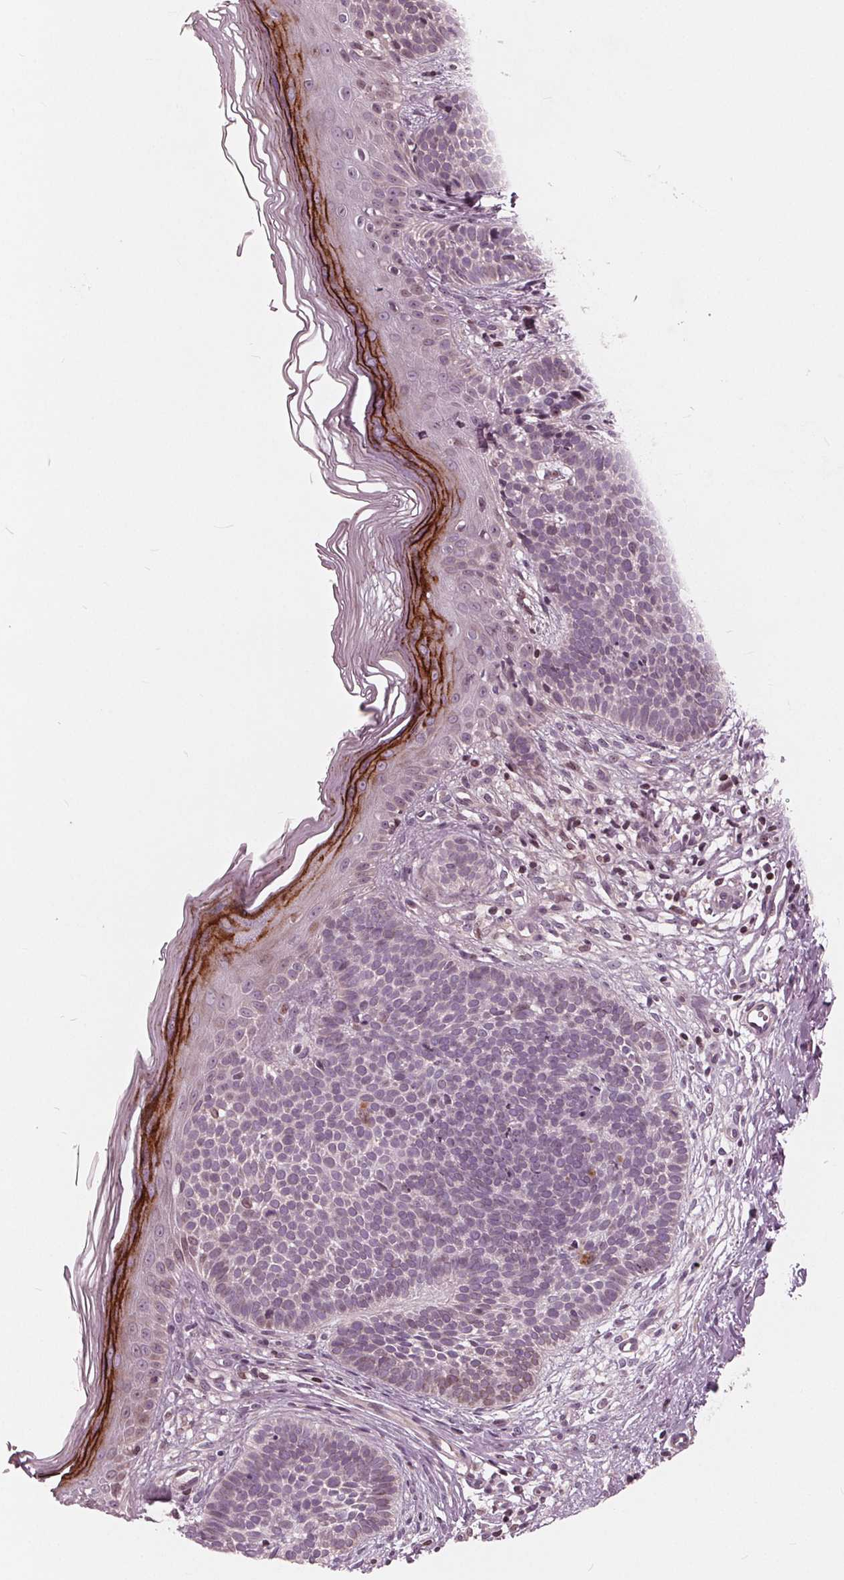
{"staining": {"intensity": "negative", "quantity": "none", "location": "none"}, "tissue": "skin cancer", "cell_type": "Tumor cells", "image_type": "cancer", "snomed": [{"axis": "morphology", "description": "Basal cell carcinoma"}, {"axis": "topography", "description": "Skin"}], "caption": "This is an immunohistochemistry (IHC) image of human skin basal cell carcinoma. There is no positivity in tumor cells.", "gene": "NUP210", "patient": {"sex": "female", "age": 70}}